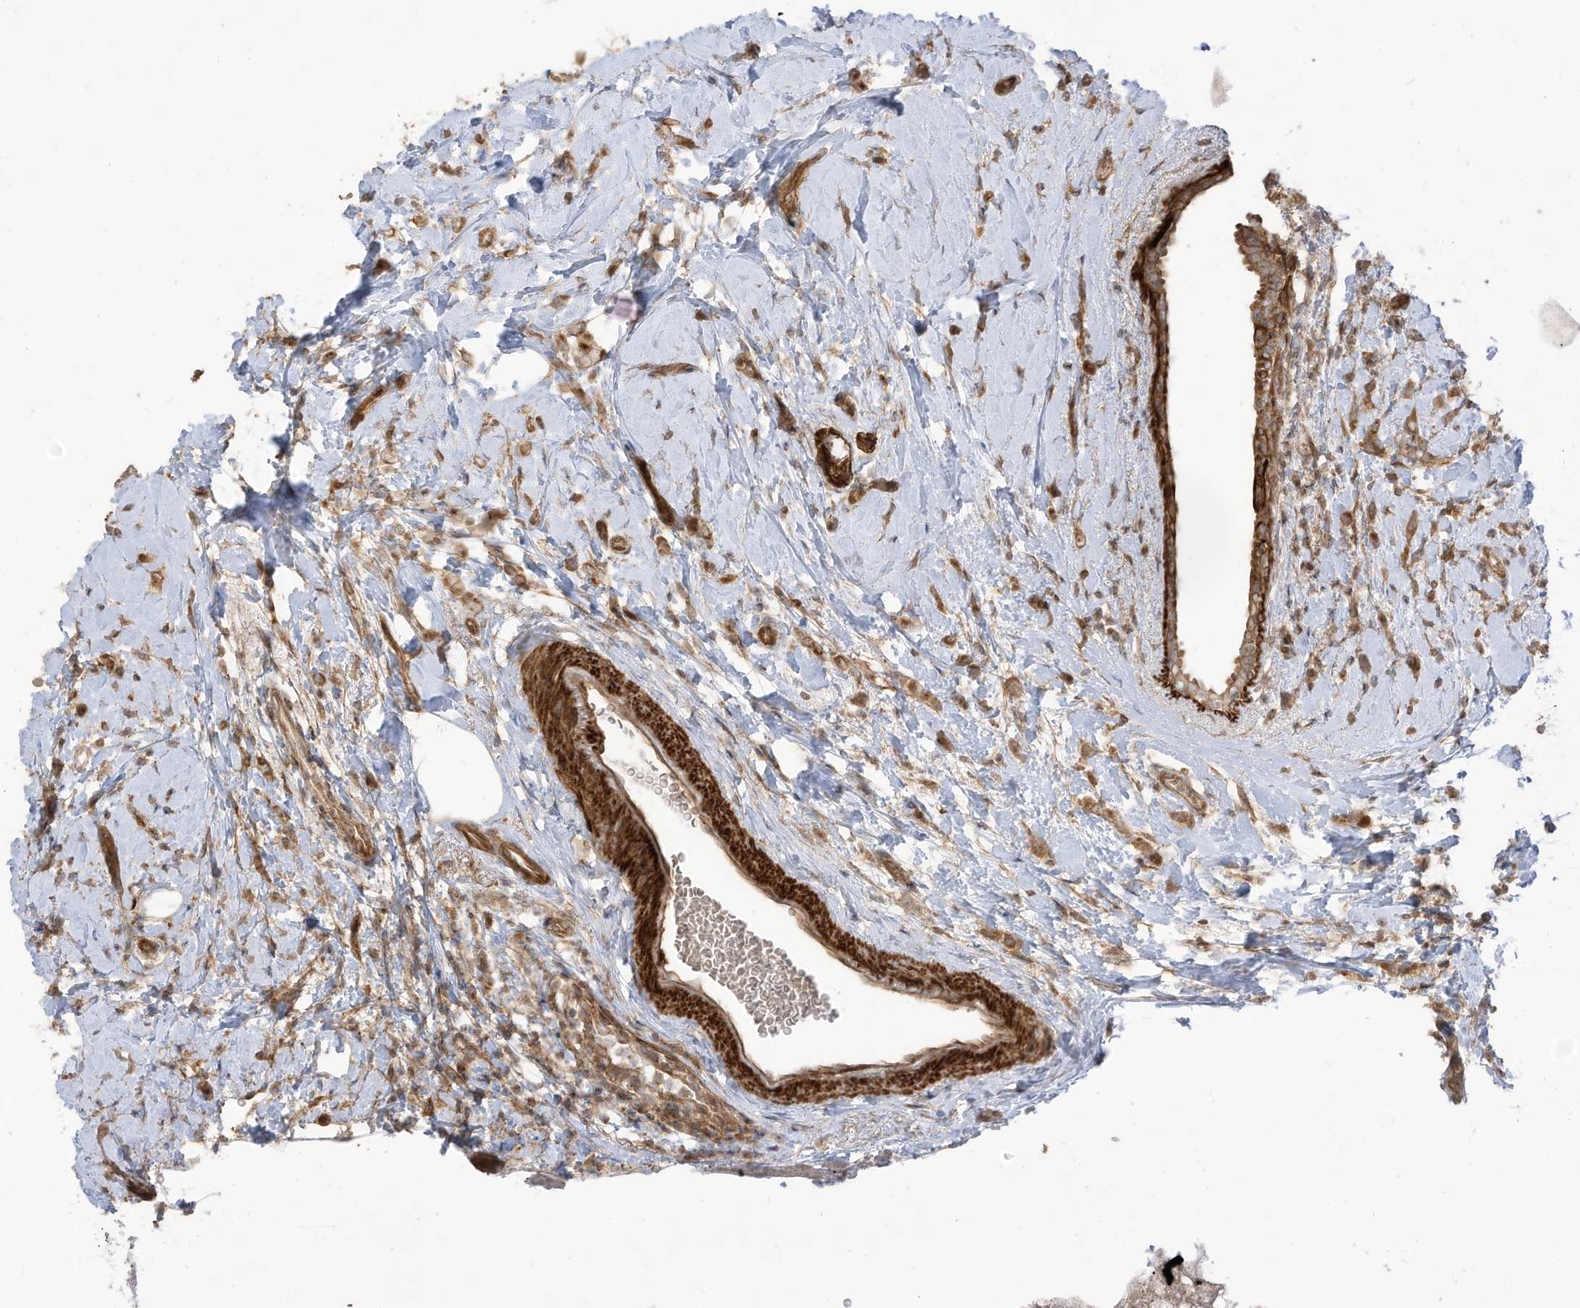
{"staining": {"intensity": "moderate", "quantity": ">75%", "location": "cytoplasmic/membranous"}, "tissue": "breast cancer", "cell_type": "Tumor cells", "image_type": "cancer", "snomed": [{"axis": "morphology", "description": "Lobular carcinoma"}, {"axis": "topography", "description": "Breast"}], "caption": "A medium amount of moderate cytoplasmic/membranous expression is appreciated in about >75% of tumor cells in lobular carcinoma (breast) tissue.", "gene": "ENTR1", "patient": {"sex": "female", "age": 47}}